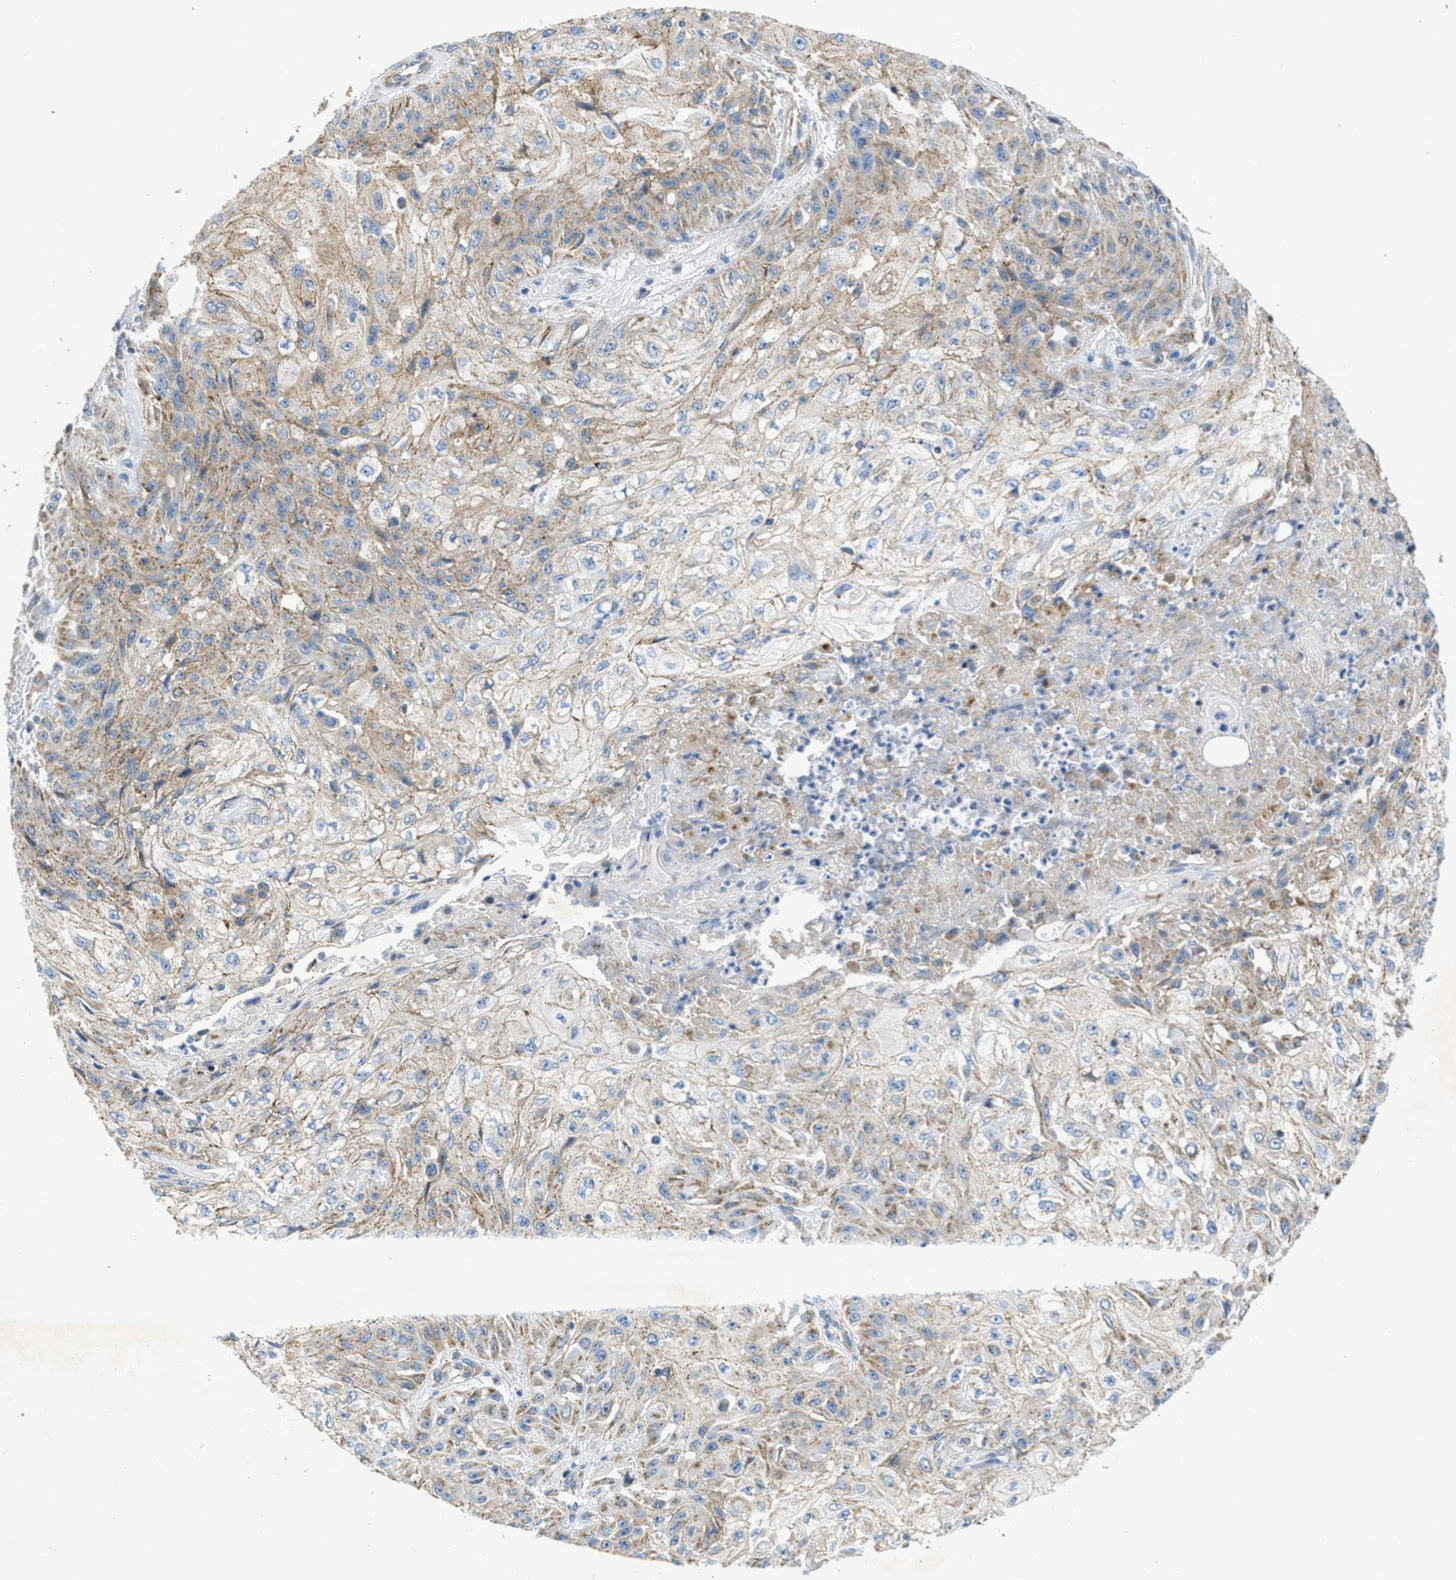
{"staining": {"intensity": "moderate", "quantity": ">75%", "location": "cytoplasmic/membranous"}, "tissue": "skin cancer", "cell_type": "Tumor cells", "image_type": "cancer", "snomed": [{"axis": "morphology", "description": "Squamous cell carcinoma, NOS"}, {"axis": "morphology", "description": "Squamous cell carcinoma, metastatic, NOS"}, {"axis": "topography", "description": "Skin"}, {"axis": "topography", "description": "Lymph node"}], "caption": "IHC of skin metastatic squamous cell carcinoma demonstrates medium levels of moderate cytoplasmic/membranous positivity in approximately >75% of tumor cells.", "gene": "BTN3A1", "patient": {"sex": "male", "age": 75}}